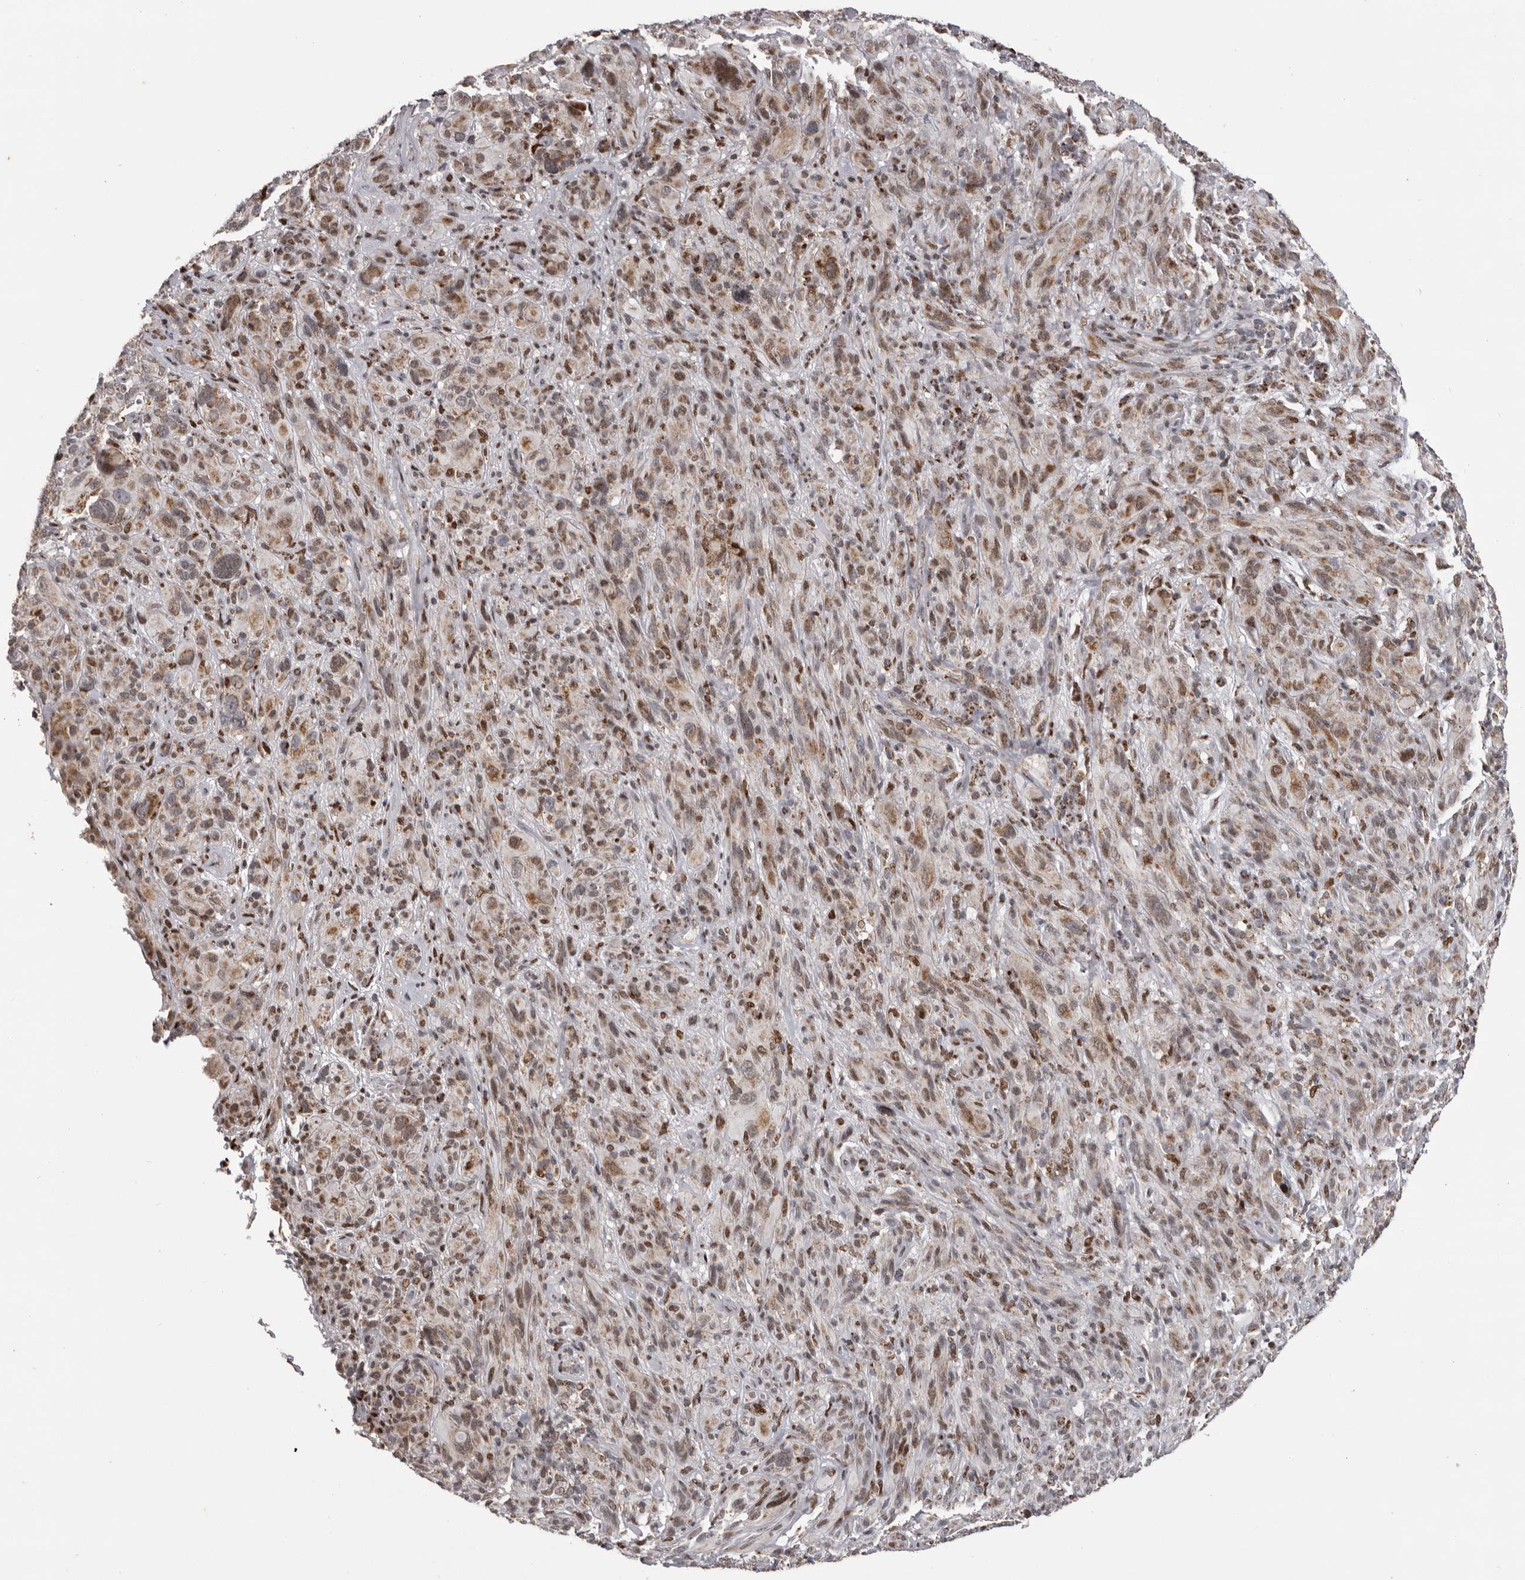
{"staining": {"intensity": "moderate", "quantity": "25%-75%", "location": "cytoplasmic/membranous,nuclear"}, "tissue": "melanoma", "cell_type": "Tumor cells", "image_type": "cancer", "snomed": [{"axis": "morphology", "description": "Malignant melanoma, NOS"}, {"axis": "topography", "description": "Skin of head"}], "caption": "Malignant melanoma stained with a protein marker displays moderate staining in tumor cells.", "gene": "C17orf99", "patient": {"sex": "male", "age": 96}}